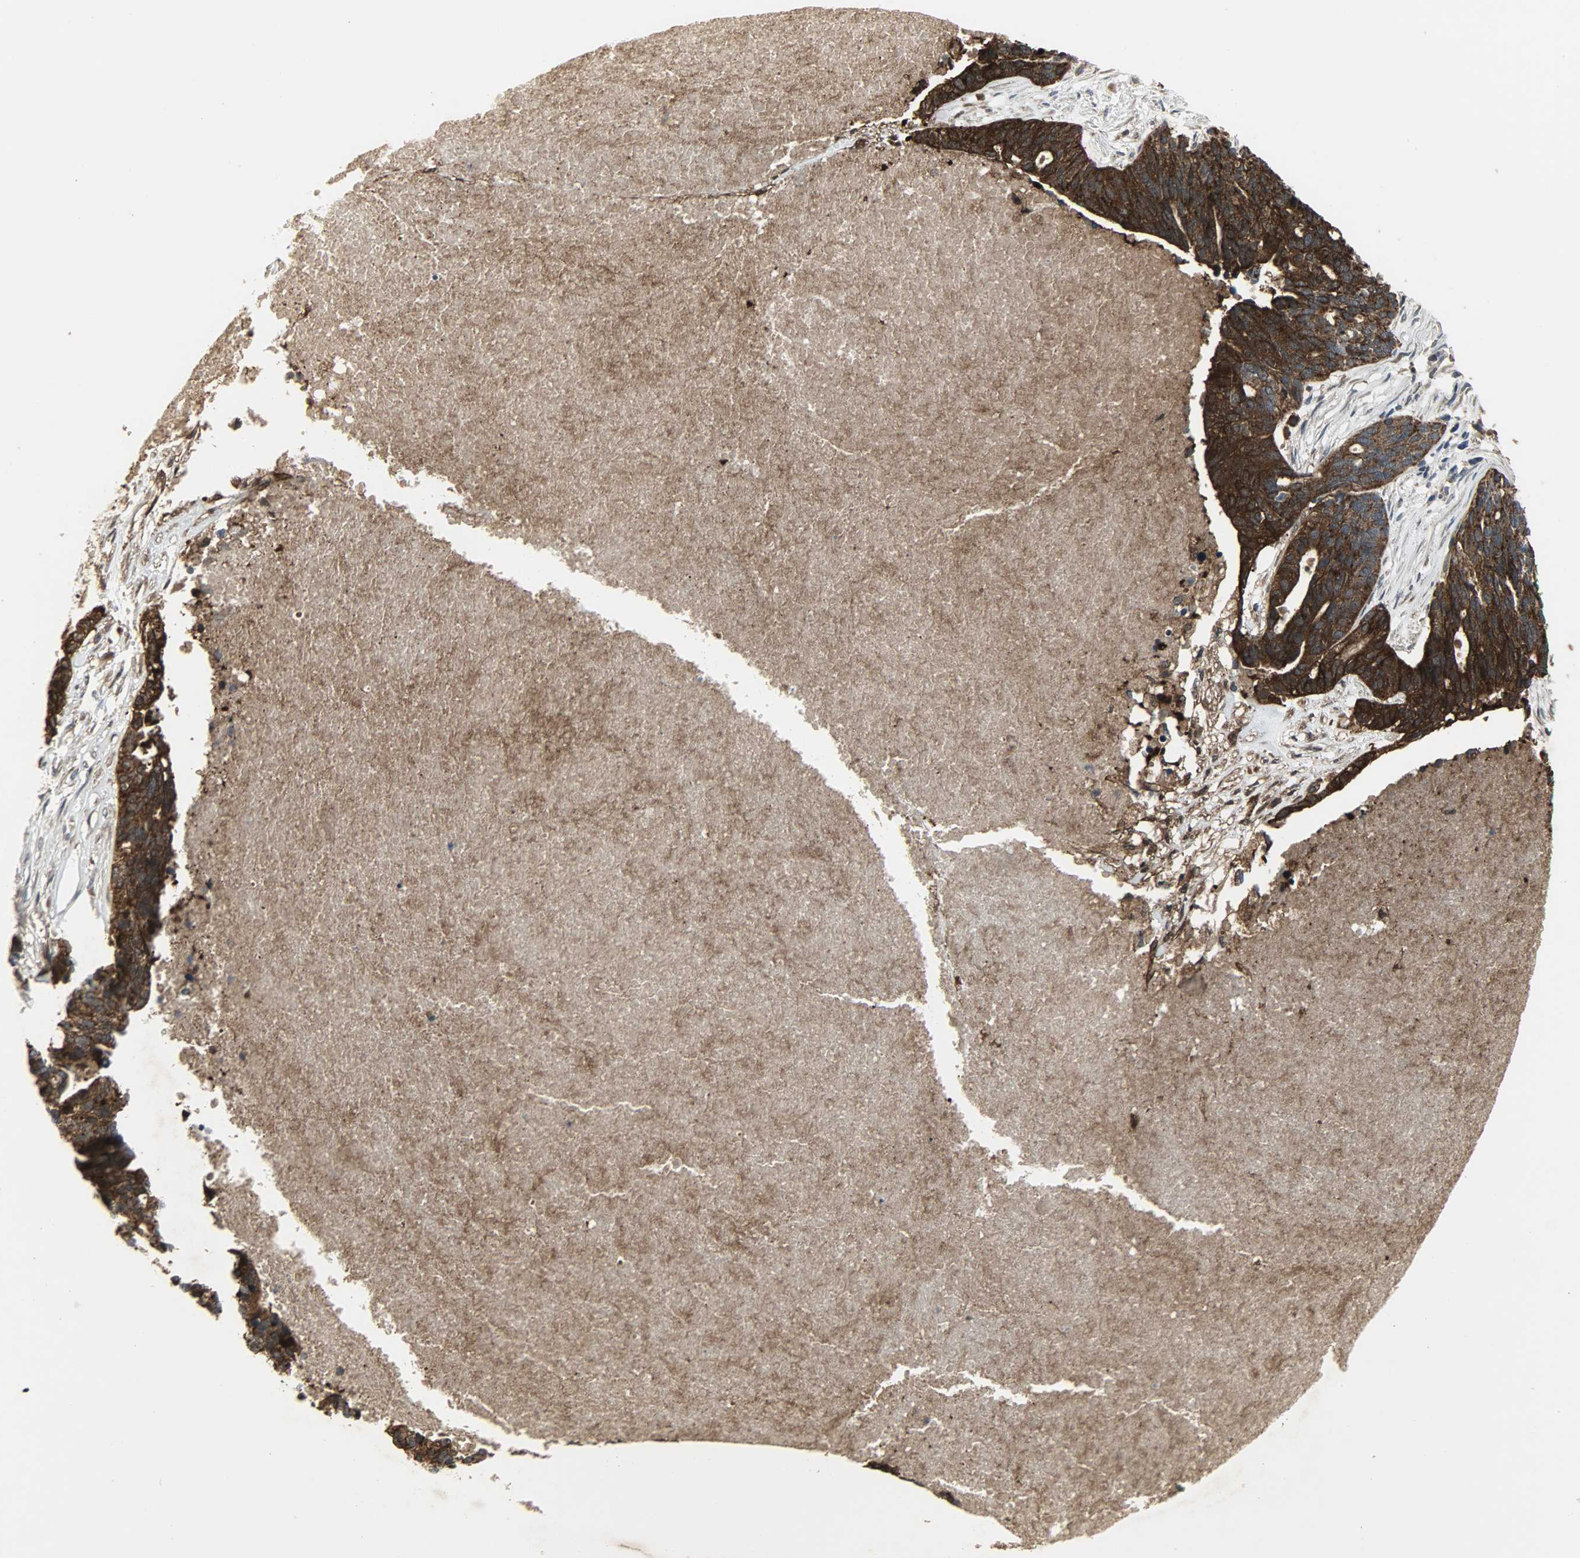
{"staining": {"intensity": "strong", "quantity": ">75%", "location": "cytoplasmic/membranous"}, "tissue": "ovarian cancer", "cell_type": "Tumor cells", "image_type": "cancer", "snomed": [{"axis": "morphology", "description": "Cystadenocarcinoma, serous, NOS"}, {"axis": "topography", "description": "Ovary"}], "caption": "Immunohistochemistry (IHC) photomicrograph of human serous cystadenocarcinoma (ovarian) stained for a protein (brown), which exhibits high levels of strong cytoplasmic/membranous staining in approximately >75% of tumor cells.", "gene": "AMT", "patient": {"sex": "female", "age": 59}}